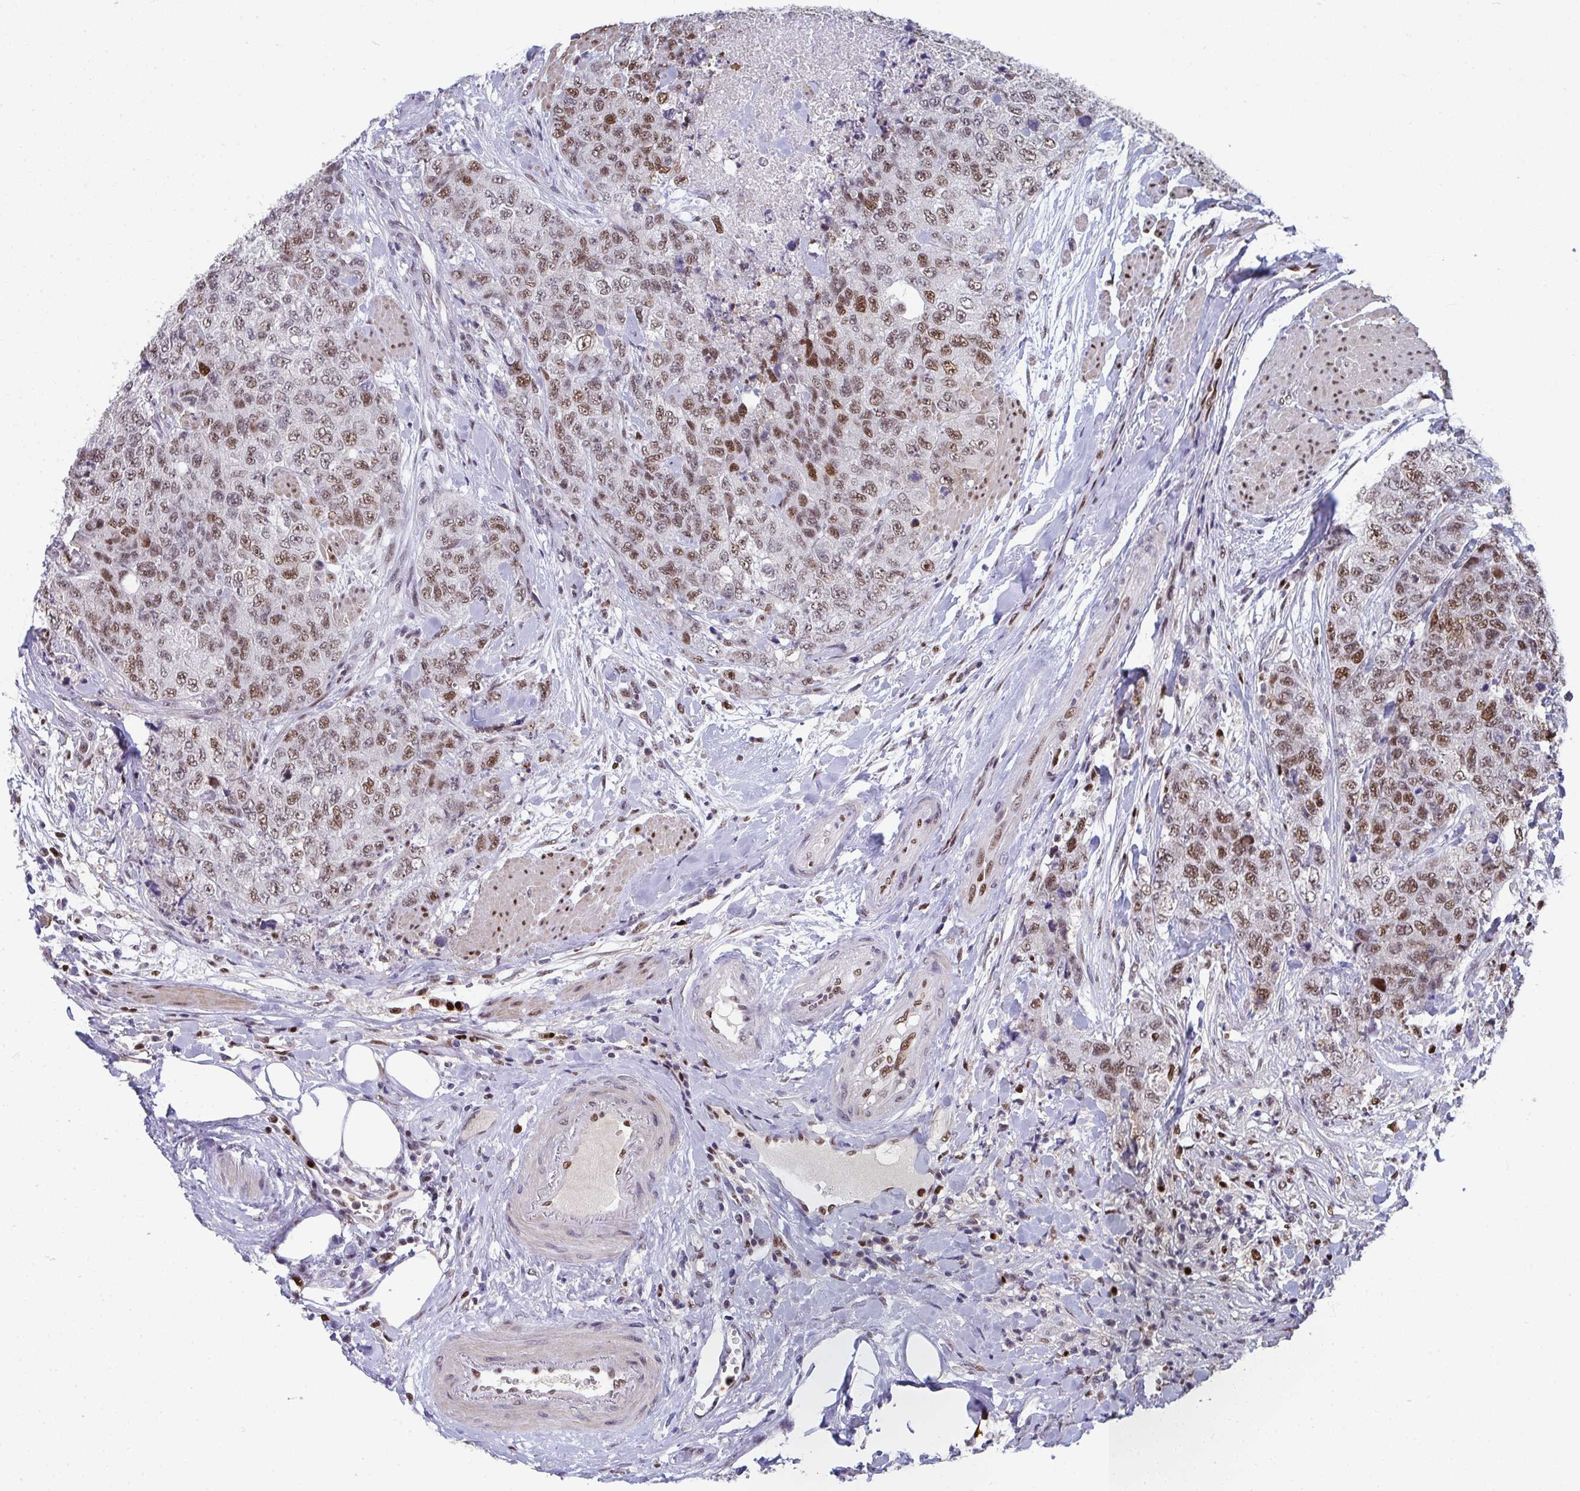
{"staining": {"intensity": "moderate", "quantity": ">75%", "location": "nuclear"}, "tissue": "urothelial cancer", "cell_type": "Tumor cells", "image_type": "cancer", "snomed": [{"axis": "morphology", "description": "Urothelial carcinoma, High grade"}, {"axis": "topography", "description": "Urinary bladder"}], "caption": "Protein positivity by immunohistochemistry (IHC) displays moderate nuclear staining in approximately >75% of tumor cells in urothelial carcinoma (high-grade). The staining was performed using DAB (3,3'-diaminobenzidine), with brown indicating positive protein expression. Nuclei are stained blue with hematoxylin.", "gene": "JDP2", "patient": {"sex": "female", "age": 78}}